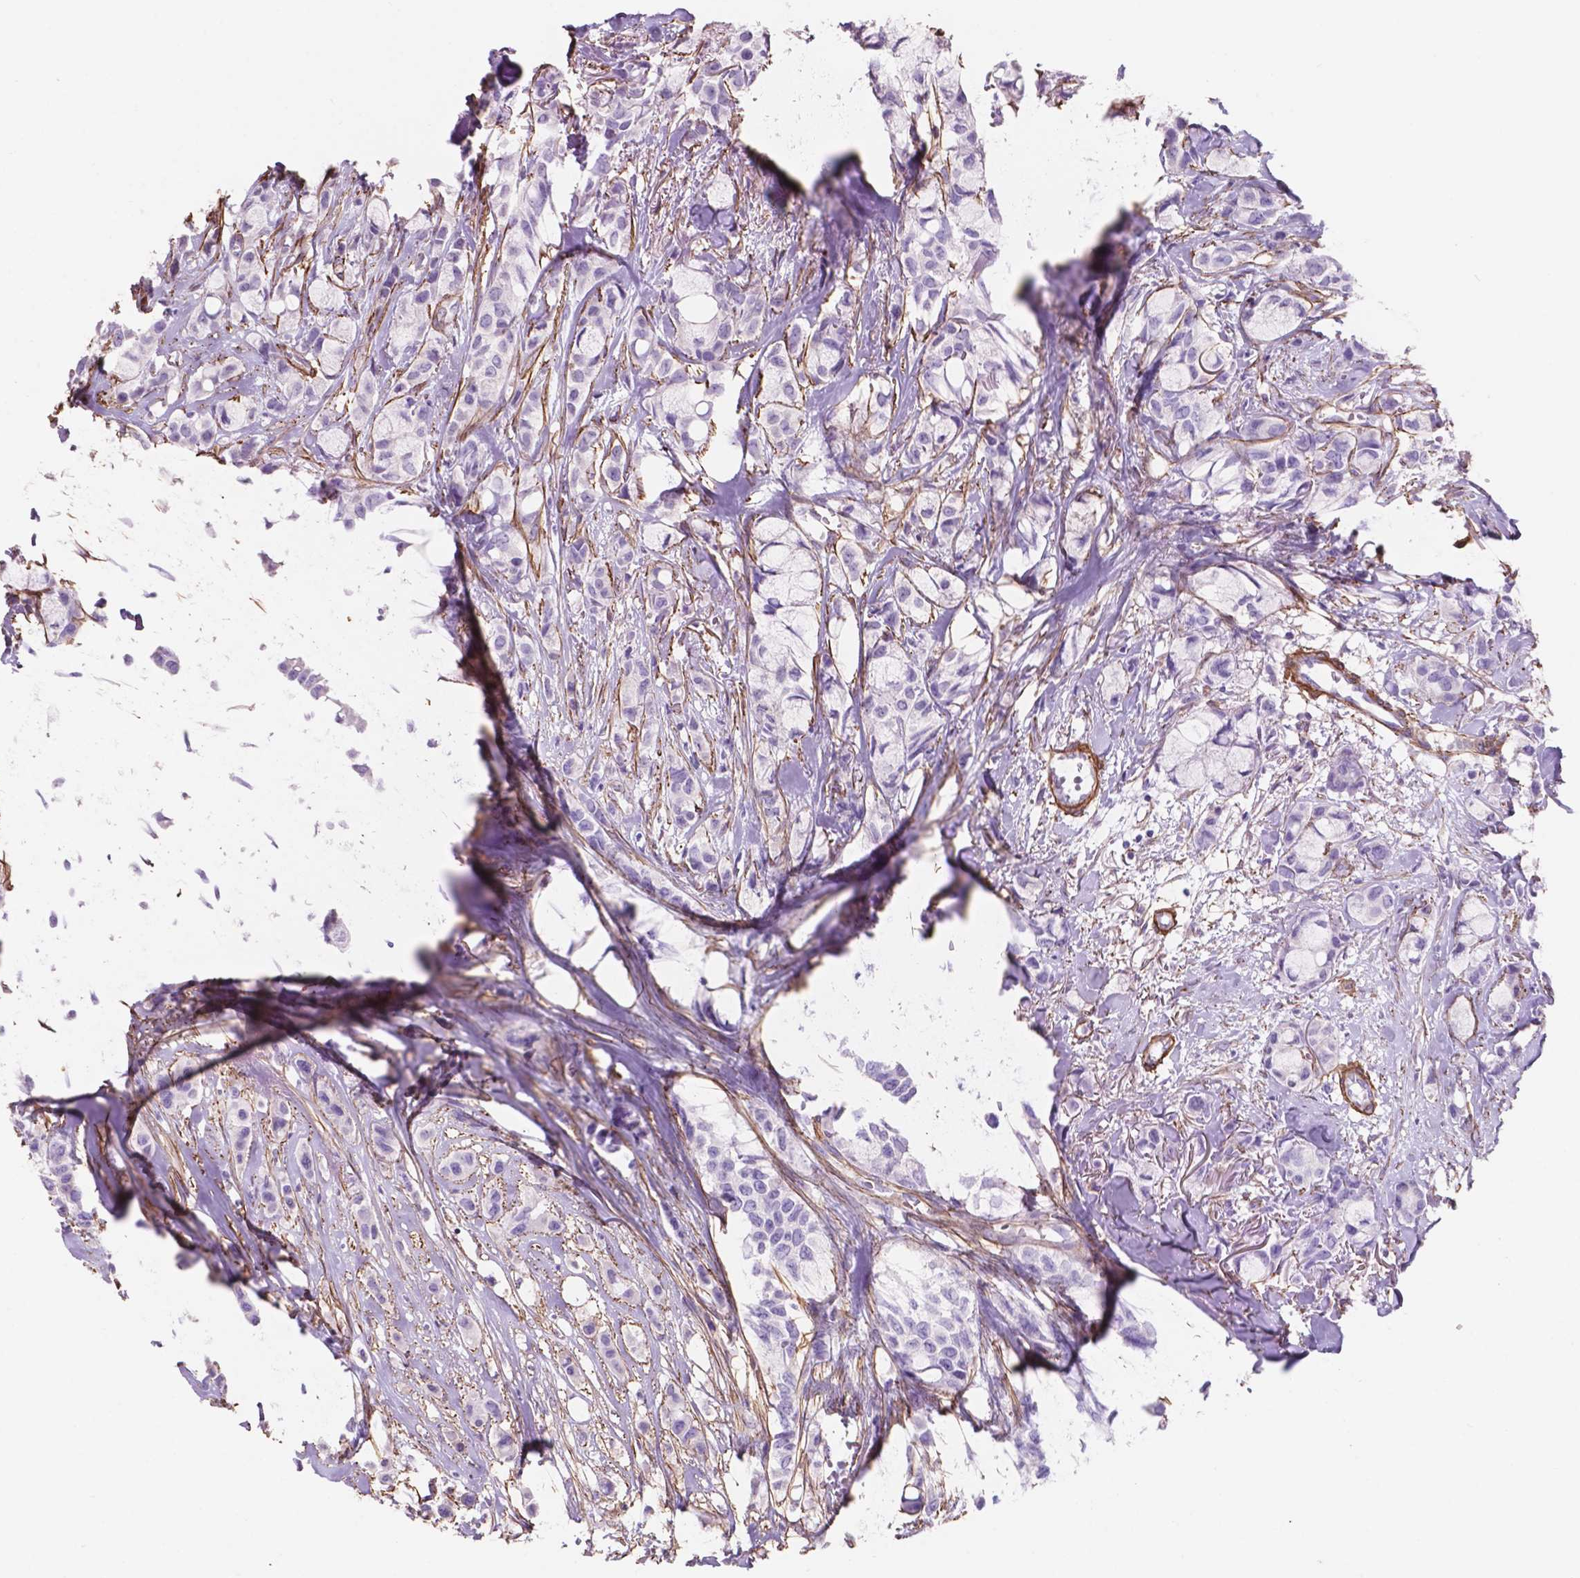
{"staining": {"intensity": "negative", "quantity": "none", "location": "none"}, "tissue": "breast cancer", "cell_type": "Tumor cells", "image_type": "cancer", "snomed": [{"axis": "morphology", "description": "Duct carcinoma"}, {"axis": "topography", "description": "Breast"}], "caption": "IHC image of human infiltrating ductal carcinoma (breast) stained for a protein (brown), which demonstrates no staining in tumor cells.", "gene": "TOR2A", "patient": {"sex": "female", "age": 85}}